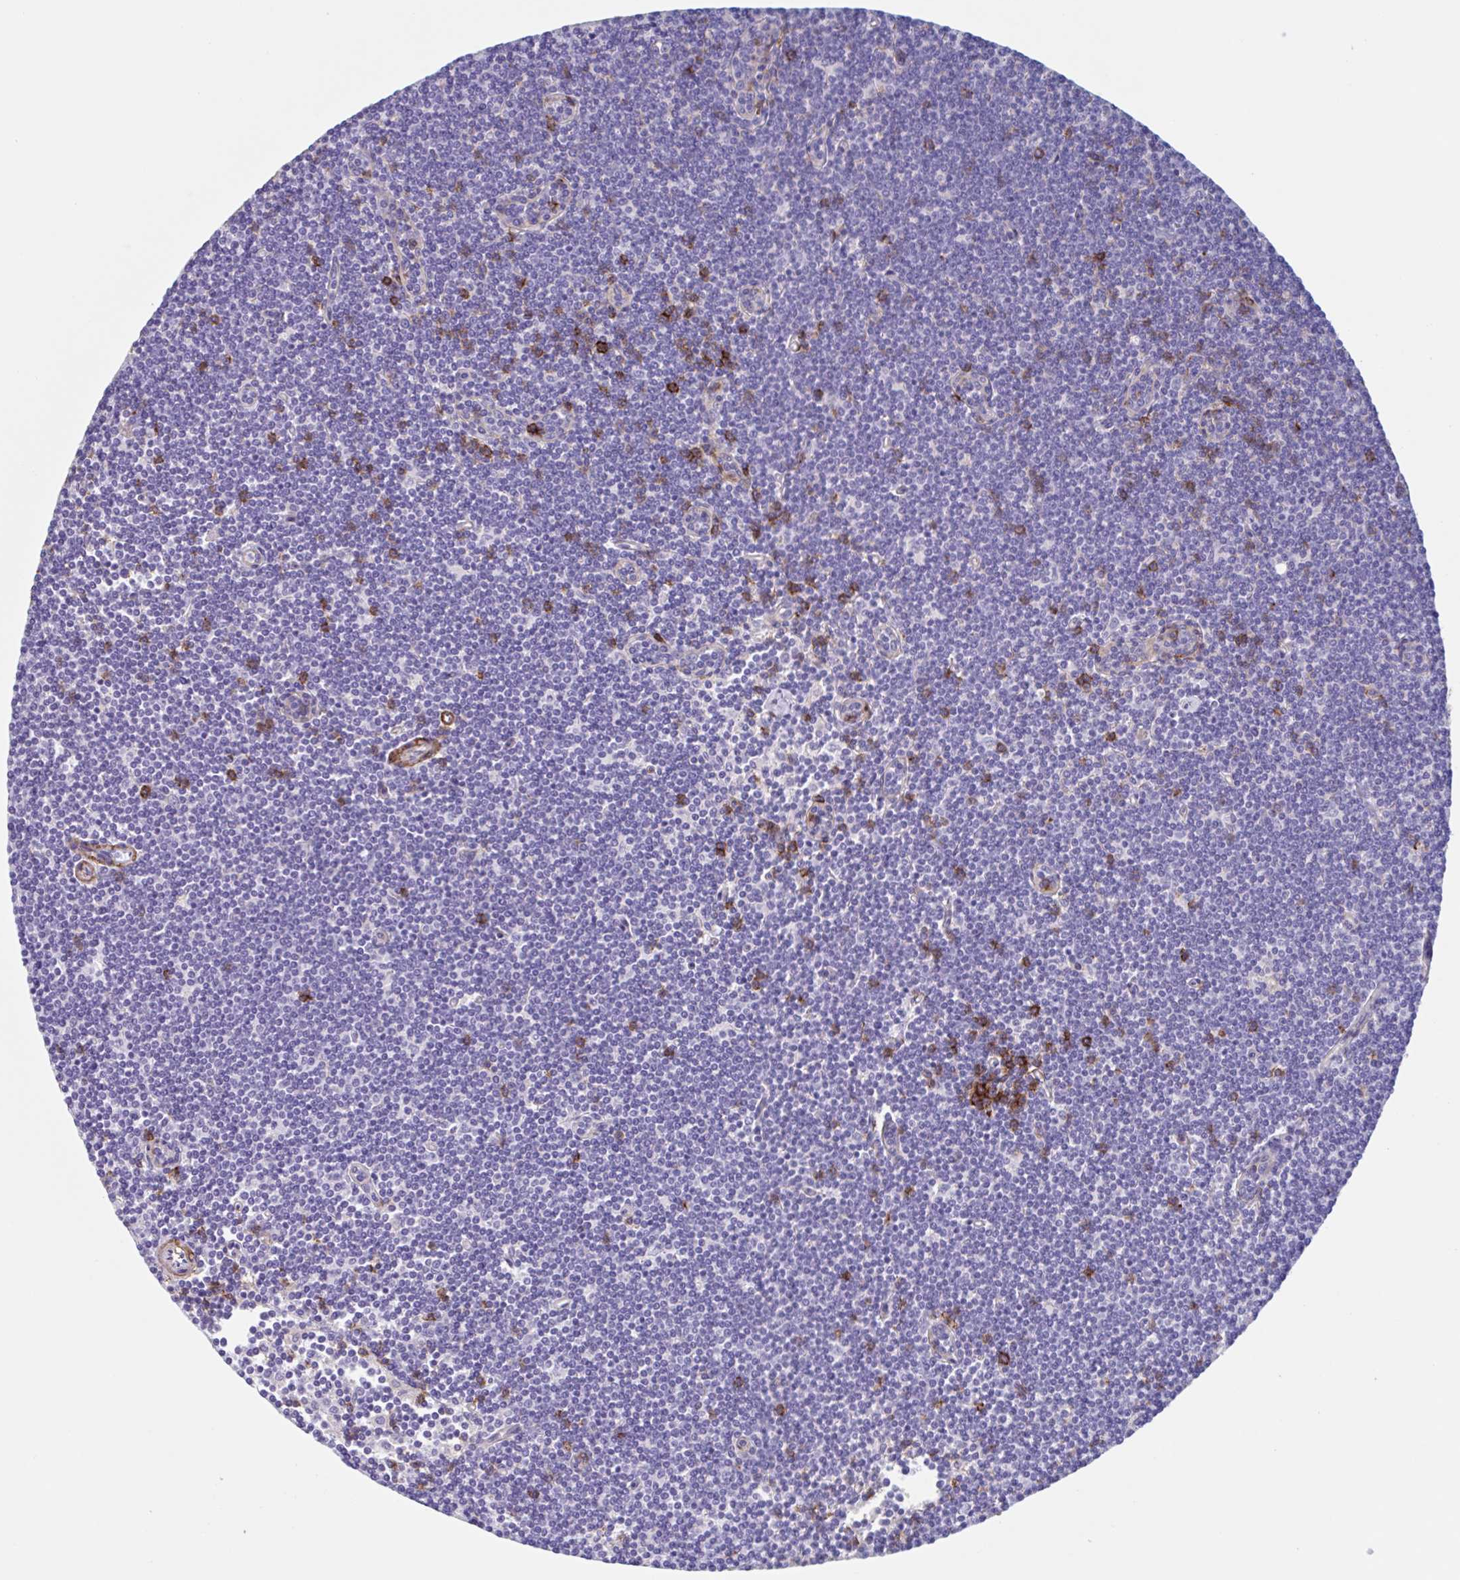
{"staining": {"intensity": "strong", "quantity": "<25%", "location": "cytoplasmic/membranous"}, "tissue": "lymphoma", "cell_type": "Tumor cells", "image_type": "cancer", "snomed": [{"axis": "morphology", "description": "Malignant lymphoma, non-Hodgkin's type, Low grade"}, {"axis": "topography", "description": "Lymph node"}], "caption": "A photomicrograph of lymphoma stained for a protein displays strong cytoplasmic/membranous brown staining in tumor cells.", "gene": "LPIN3", "patient": {"sex": "female", "age": 73}}